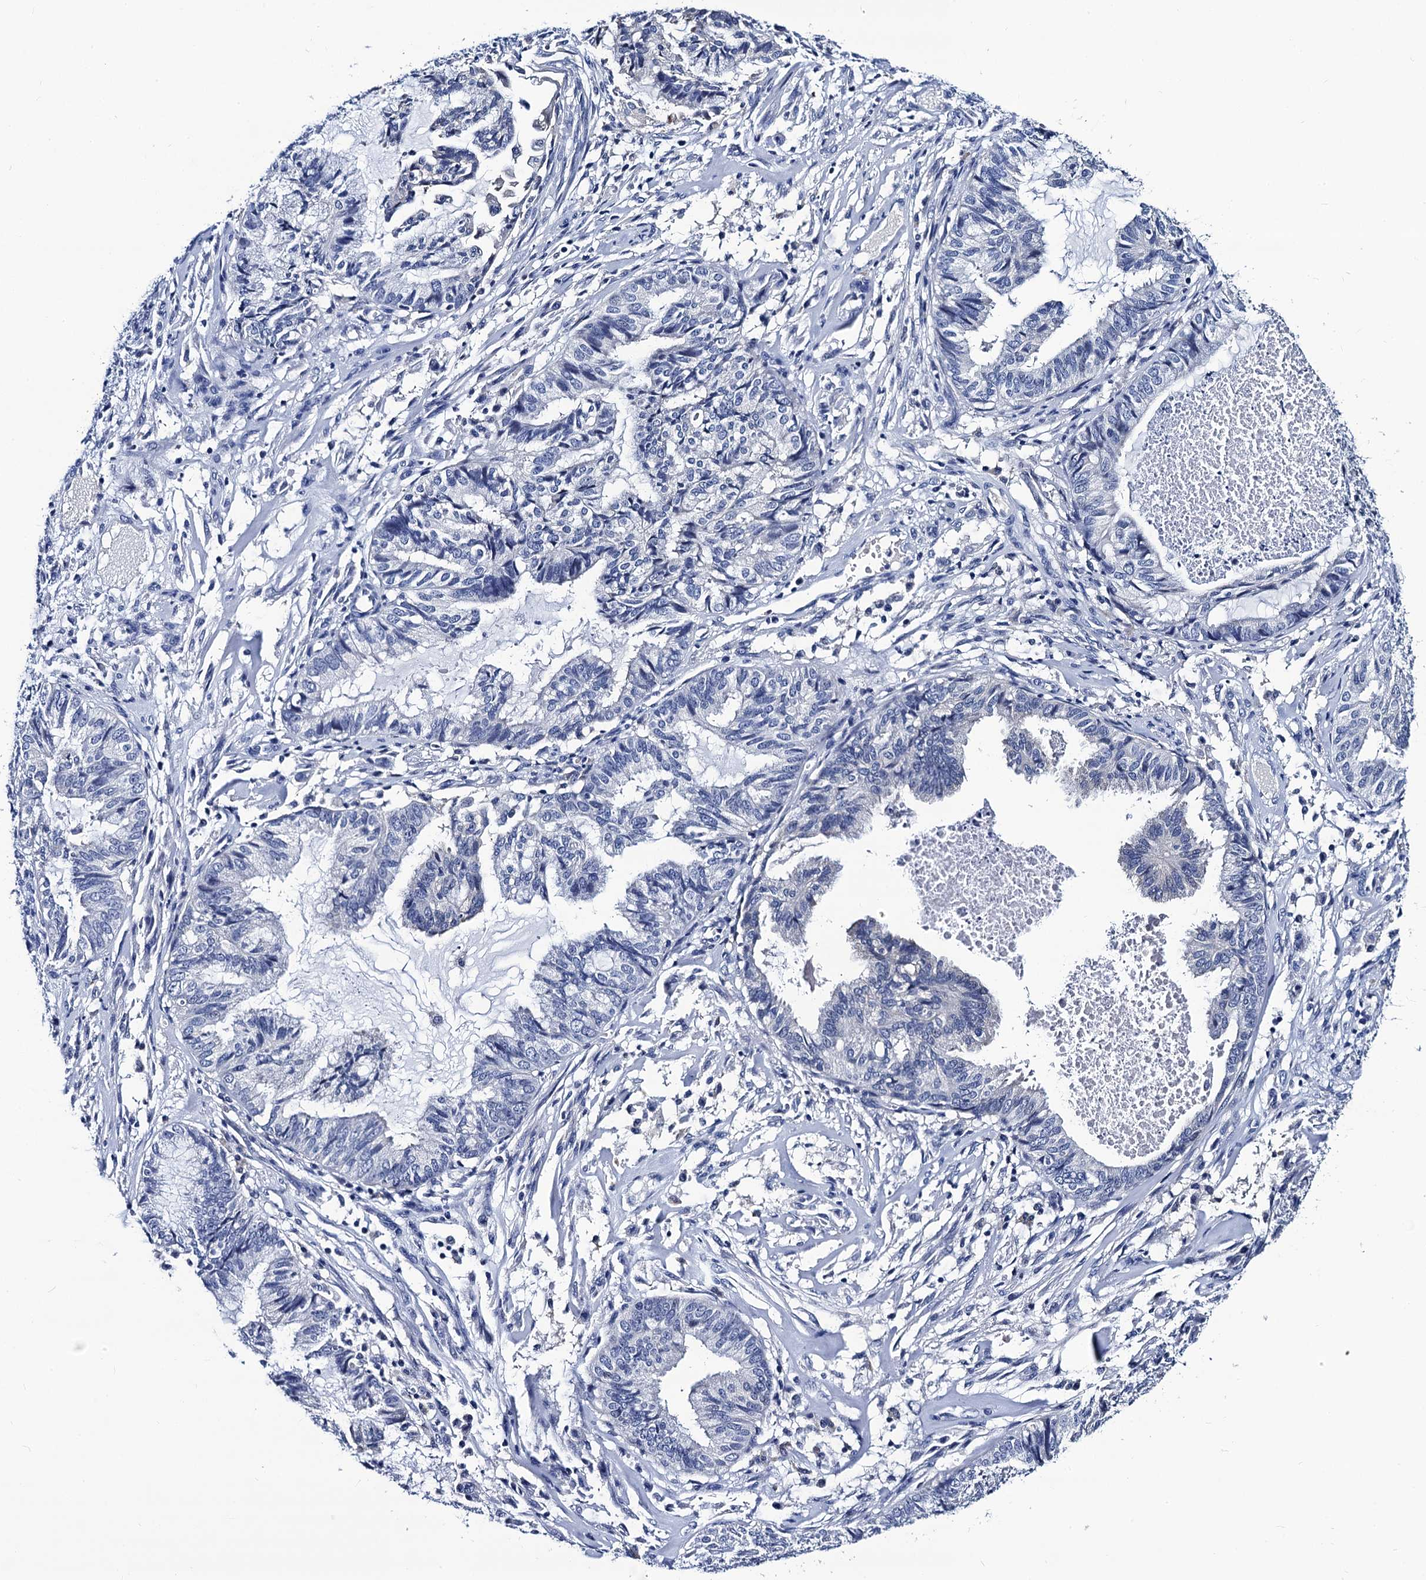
{"staining": {"intensity": "negative", "quantity": "none", "location": "none"}, "tissue": "endometrial cancer", "cell_type": "Tumor cells", "image_type": "cancer", "snomed": [{"axis": "morphology", "description": "Adenocarcinoma, NOS"}, {"axis": "topography", "description": "Endometrium"}], "caption": "High power microscopy histopathology image of an immunohistochemistry (IHC) image of endometrial cancer, revealing no significant expression in tumor cells.", "gene": "LRRC30", "patient": {"sex": "female", "age": 86}}